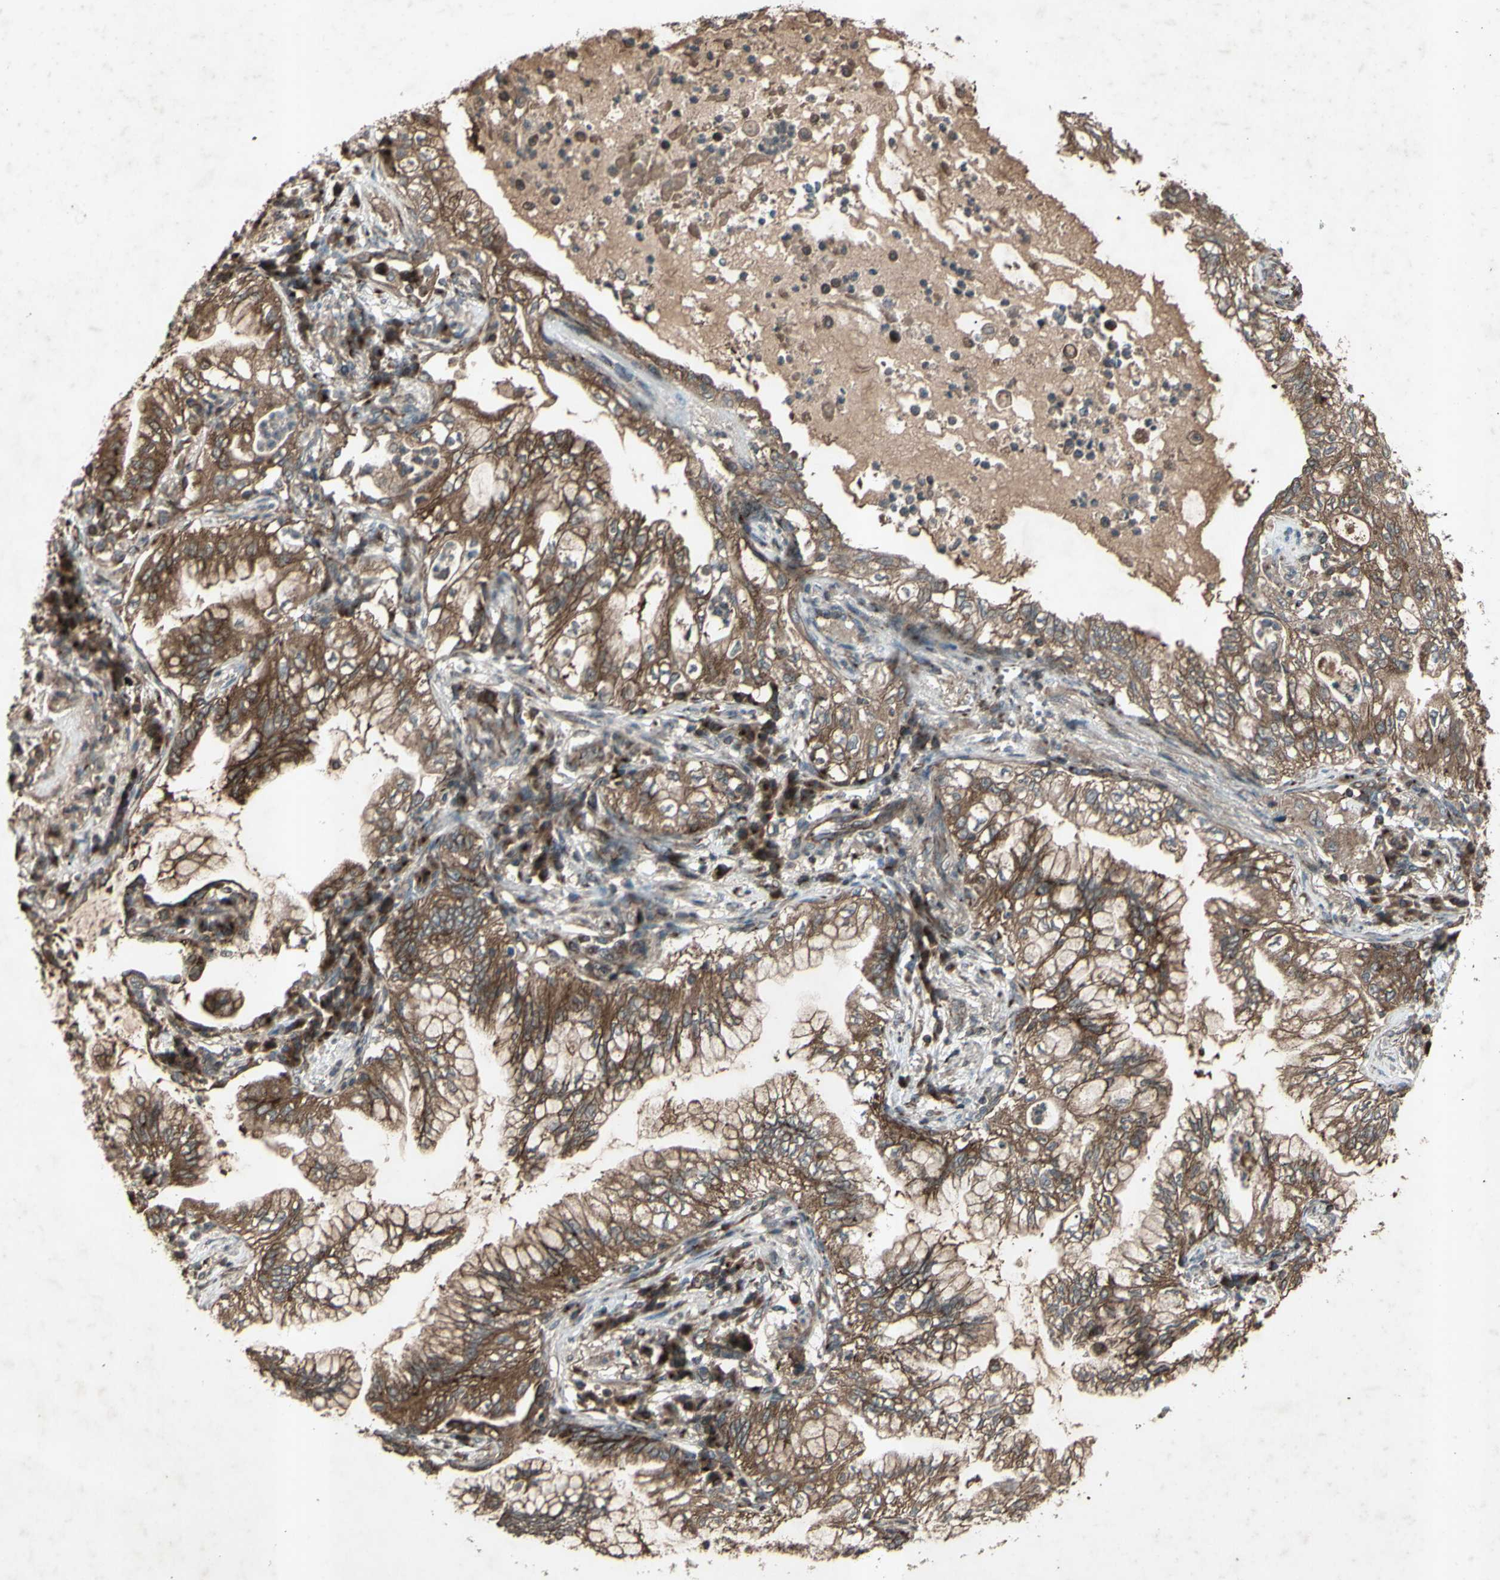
{"staining": {"intensity": "moderate", "quantity": ">75%", "location": "cytoplasmic/membranous"}, "tissue": "lung cancer", "cell_type": "Tumor cells", "image_type": "cancer", "snomed": [{"axis": "morphology", "description": "Adenocarcinoma, NOS"}, {"axis": "topography", "description": "Lung"}], "caption": "The immunohistochemical stain highlights moderate cytoplasmic/membranous expression in tumor cells of lung adenocarcinoma tissue. (DAB (3,3'-diaminobenzidine) = brown stain, brightfield microscopy at high magnification).", "gene": "AP1G1", "patient": {"sex": "female", "age": 70}}